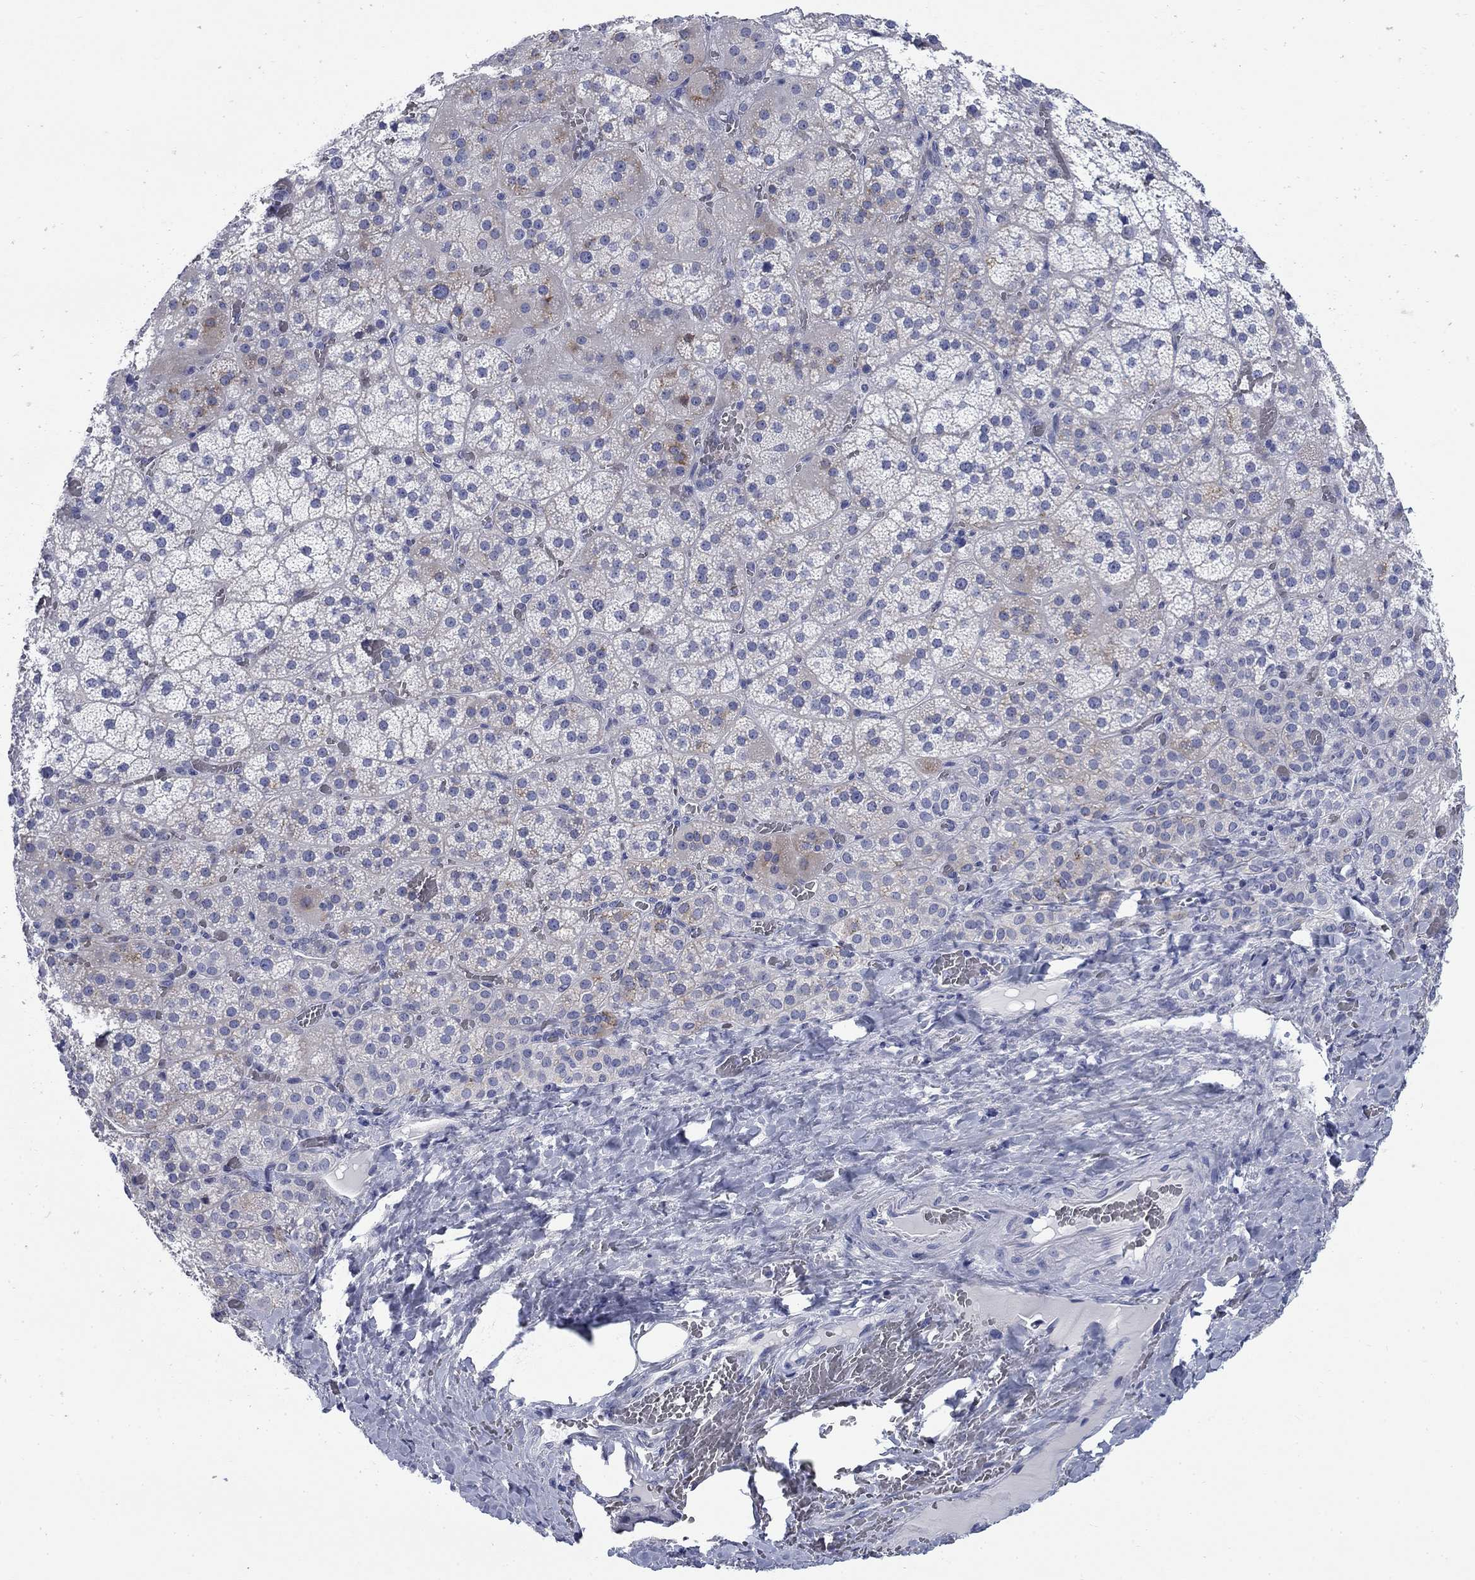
{"staining": {"intensity": "moderate", "quantity": "<25%", "location": "cytoplasmic/membranous"}, "tissue": "adrenal gland", "cell_type": "Glandular cells", "image_type": "normal", "snomed": [{"axis": "morphology", "description": "Normal tissue, NOS"}, {"axis": "topography", "description": "Adrenal gland"}], "caption": "IHC histopathology image of benign human adrenal gland stained for a protein (brown), which reveals low levels of moderate cytoplasmic/membranous expression in approximately <25% of glandular cells.", "gene": "IGF2BP3", "patient": {"sex": "male", "age": 57}}